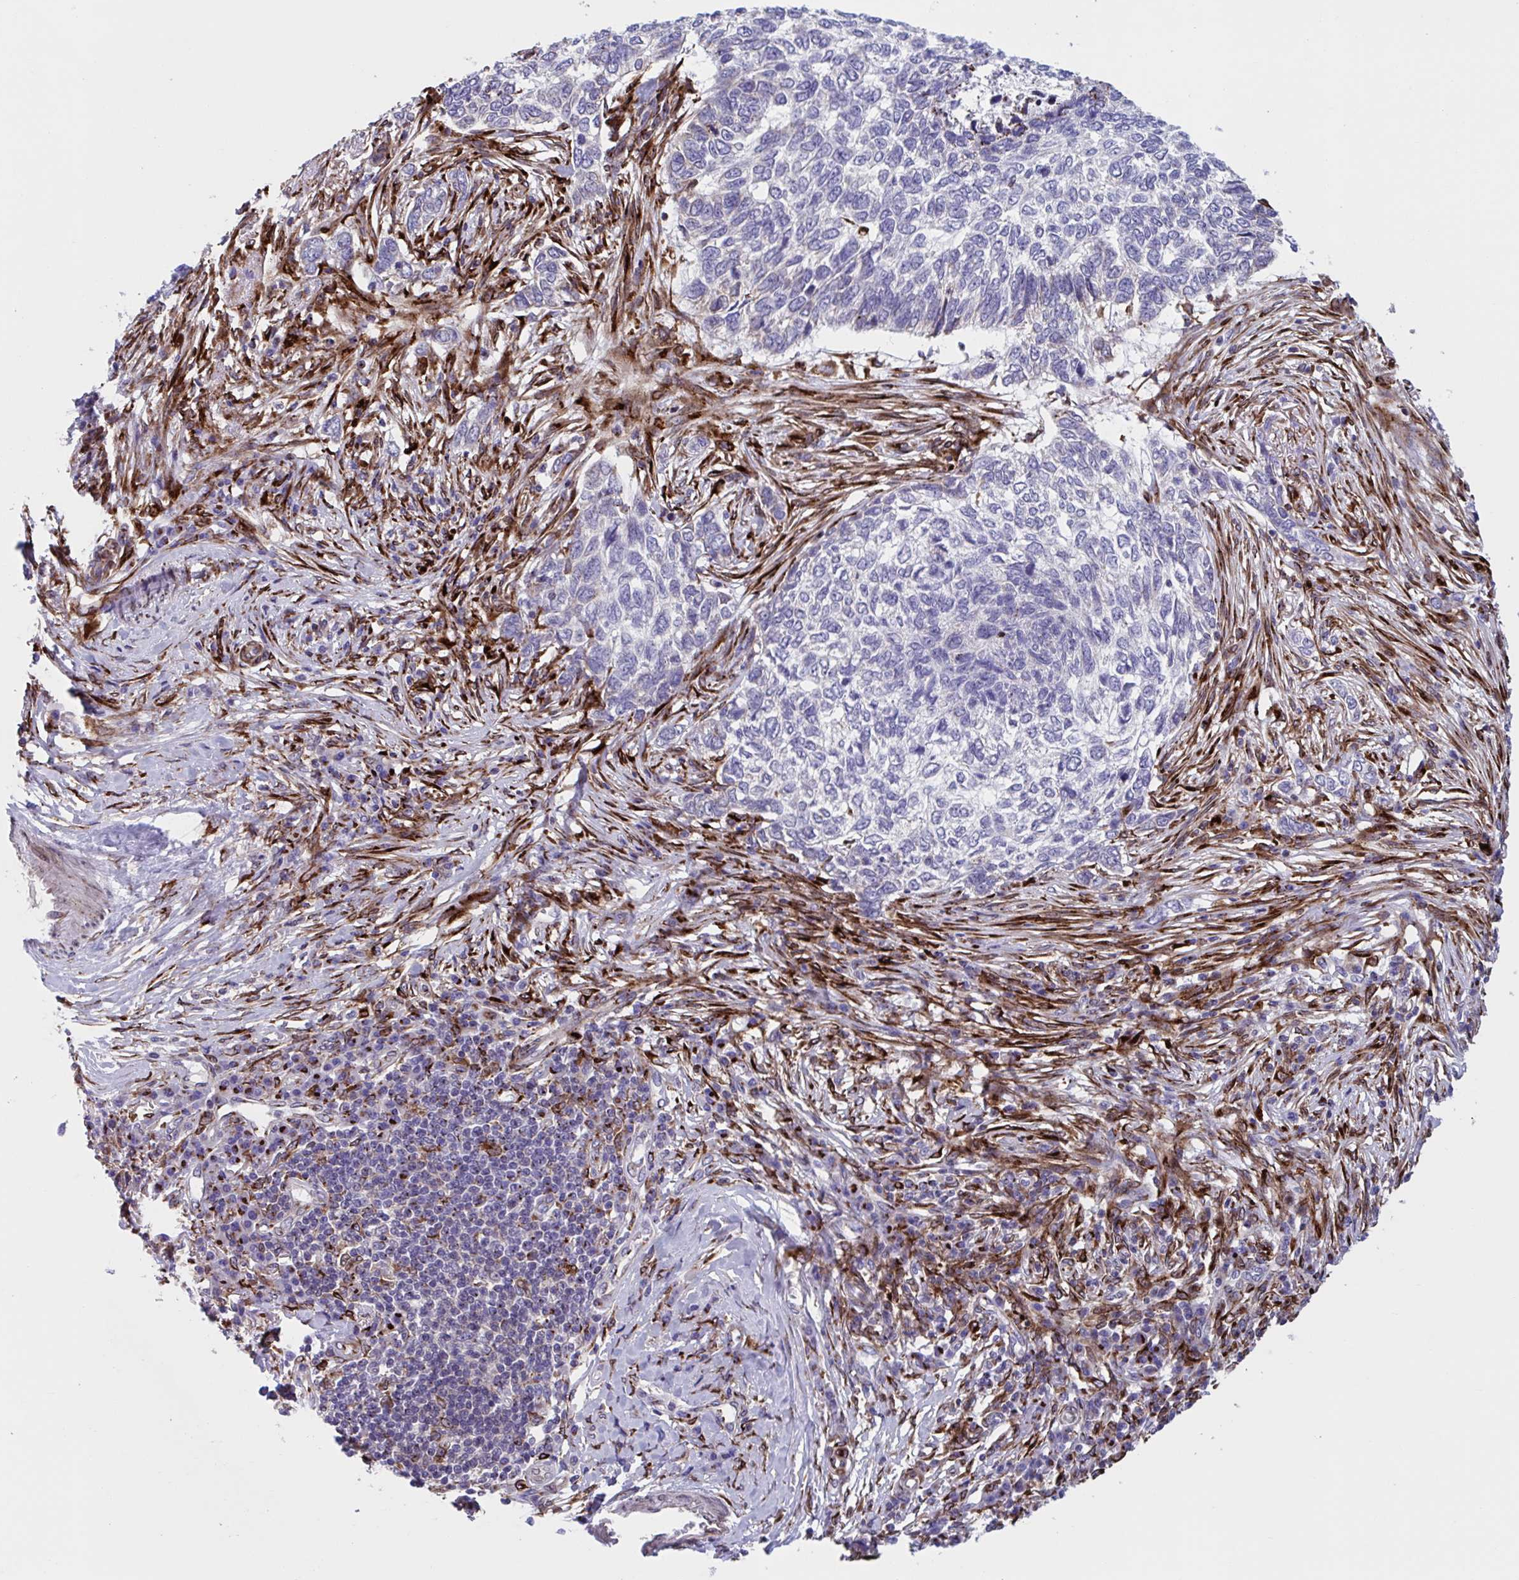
{"staining": {"intensity": "negative", "quantity": "none", "location": "none"}, "tissue": "skin cancer", "cell_type": "Tumor cells", "image_type": "cancer", "snomed": [{"axis": "morphology", "description": "Basal cell carcinoma"}, {"axis": "topography", "description": "Skin"}], "caption": "High magnification brightfield microscopy of skin cancer (basal cell carcinoma) stained with DAB (brown) and counterstained with hematoxylin (blue): tumor cells show no significant expression.", "gene": "RFK", "patient": {"sex": "female", "age": 65}}